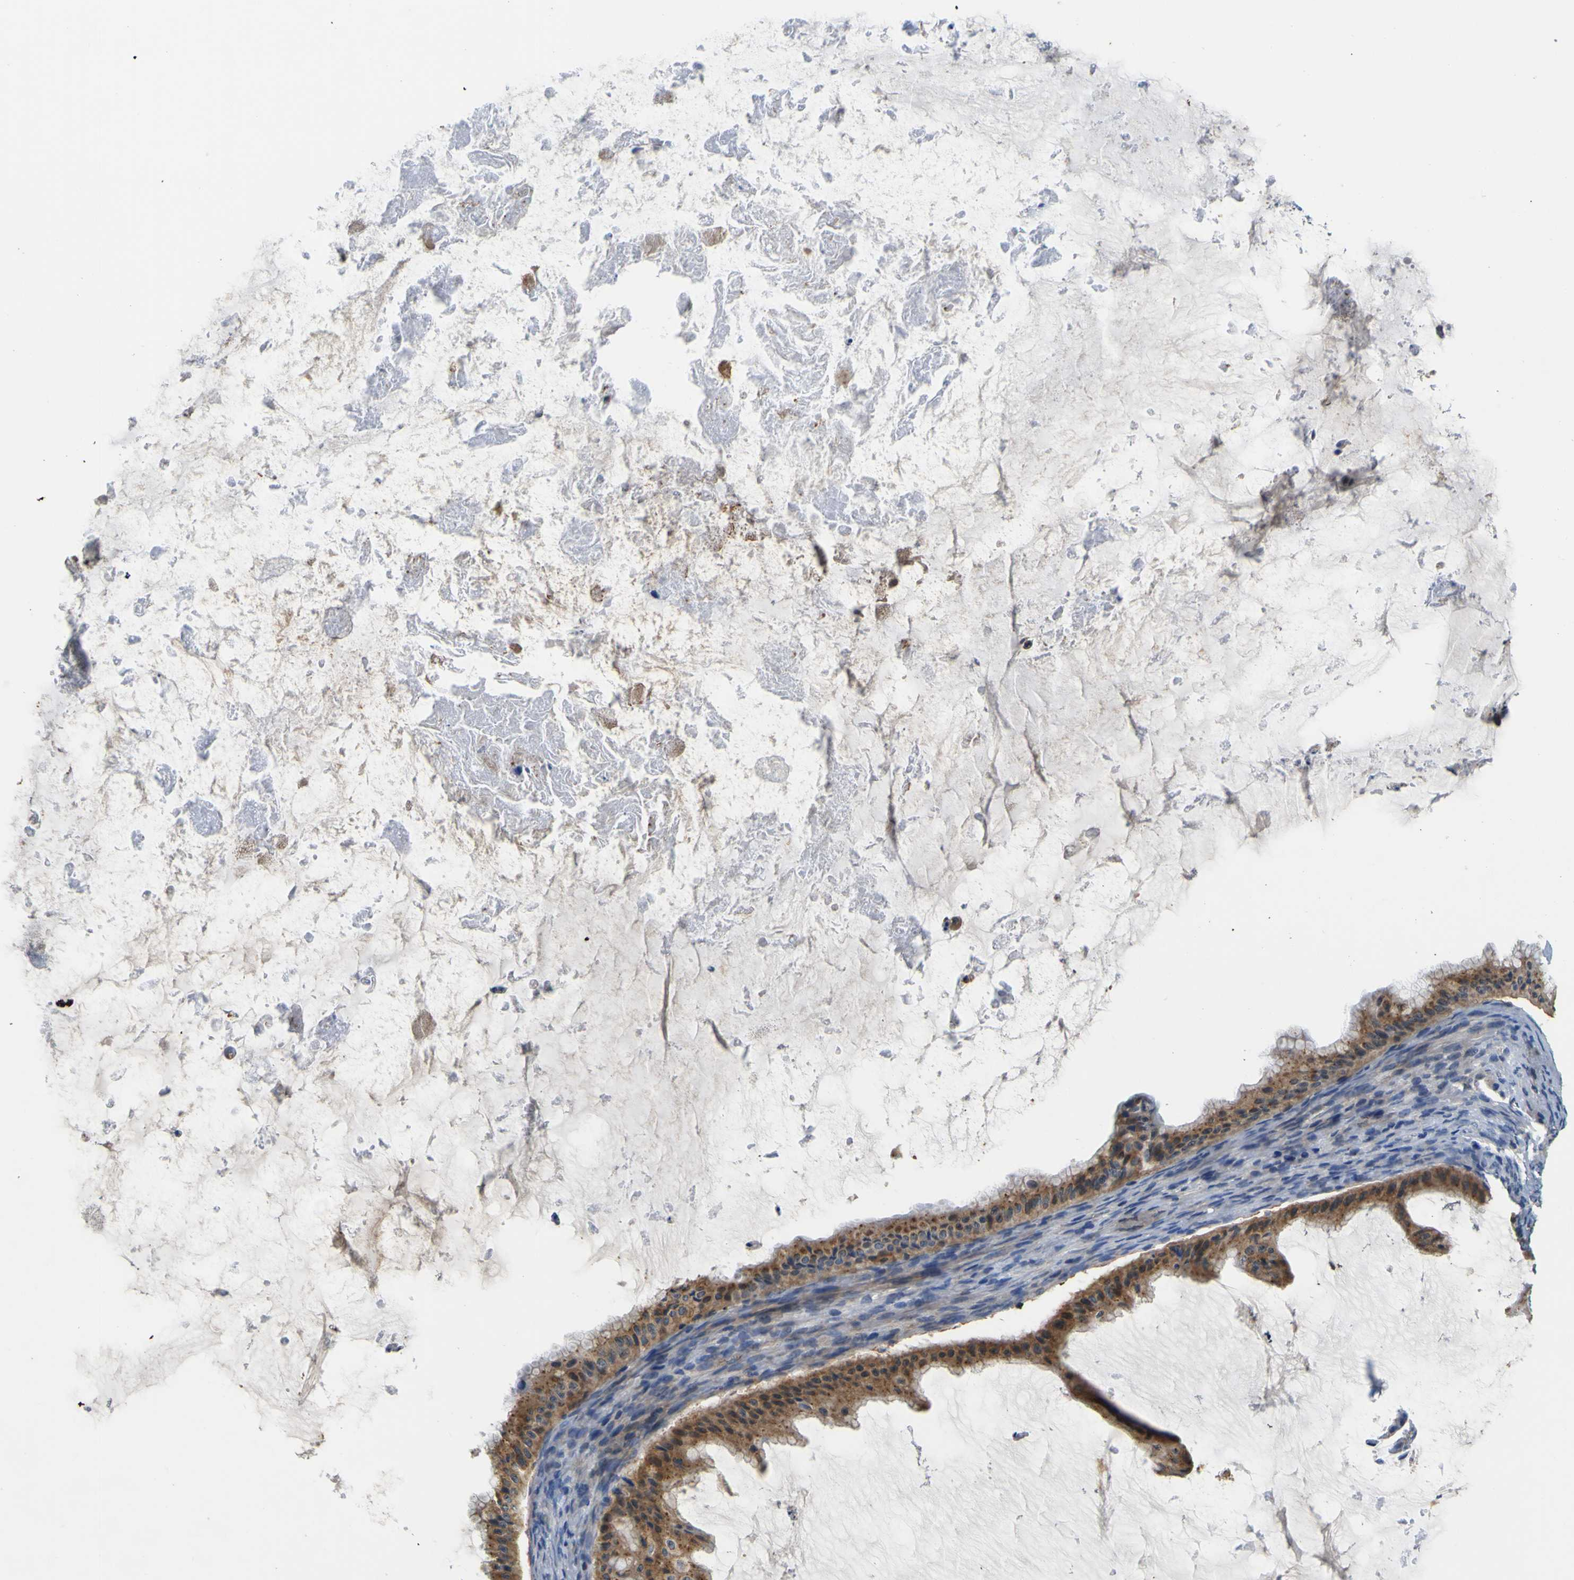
{"staining": {"intensity": "moderate", "quantity": ">75%", "location": "cytoplasmic/membranous"}, "tissue": "ovarian cancer", "cell_type": "Tumor cells", "image_type": "cancer", "snomed": [{"axis": "morphology", "description": "Cystadenocarcinoma, mucinous, NOS"}, {"axis": "topography", "description": "Ovary"}], "caption": "This photomicrograph shows ovarian cancer (mucinous cystadenocarcinoma) stained with IHC to label a protein in brown. The cytoplasmic/membranous of tumor cells show moderate positivity for the protein. Nuclei are counter-stained blue.", "gene": "TNIK", "patient": {"sex": "female", "age": 61}}